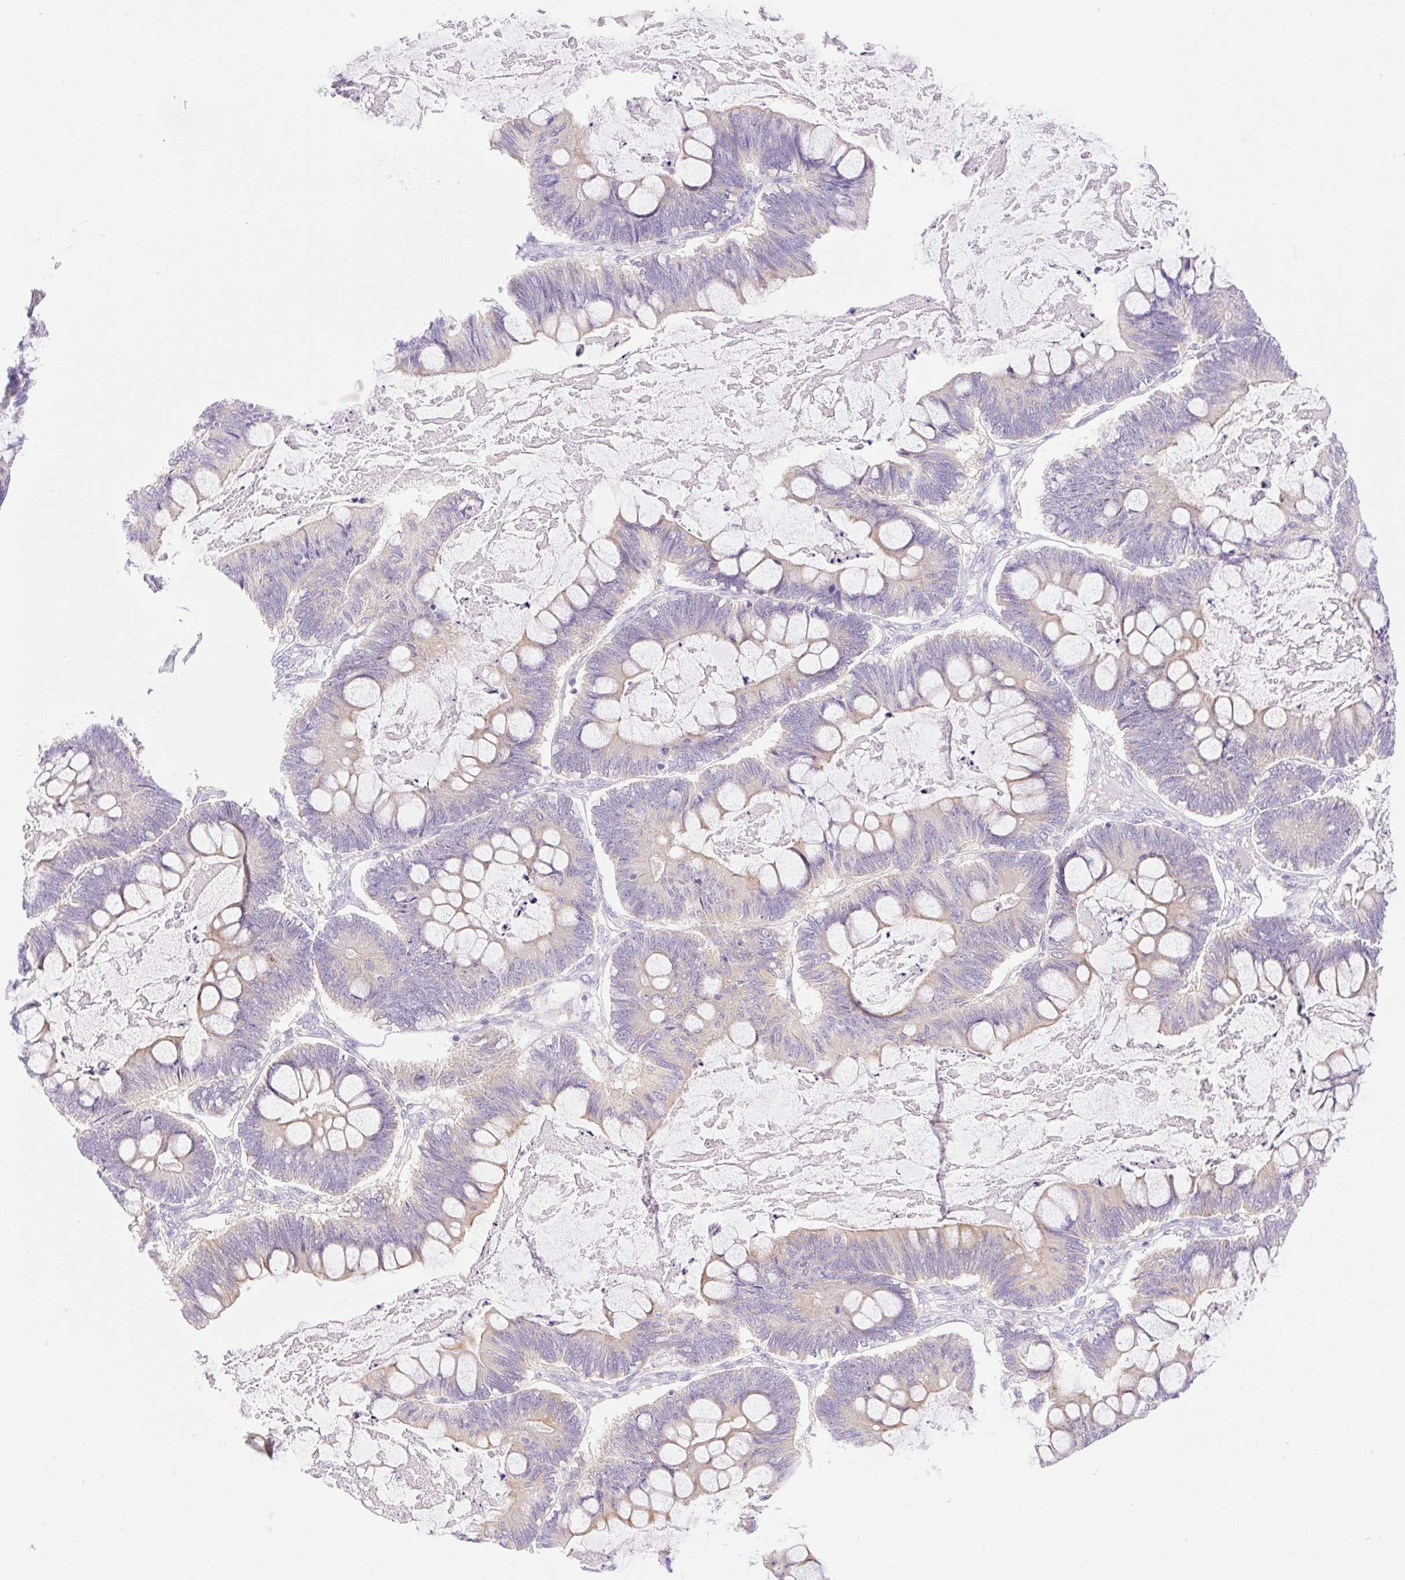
{"staining": {"intensity": "weak", "quantity": "<25%", "location": "cytoplasmic/membranous"}, "tissue": "ovarian cancer", "cell_type": "Tumor cells", "image_type": "cancer", "snomed": [{"axis": "morphology", "description": "Cystadenocarcinoma, mucinous, NOS"}, {"axis": "topography", "description": "Ovary"}], "caption": "Ovarian mucinous cystadenocarcinoma was stained to show a protein in brown. There is no significant positivity in tumor cells. (Stains: DAB immunohistochemistry with hematoxylin counter stain, Microscopy: brightfield microscopy at high magnification).", "gene": "DENND5A", "patient": {"sex": "female", "age": 61}}